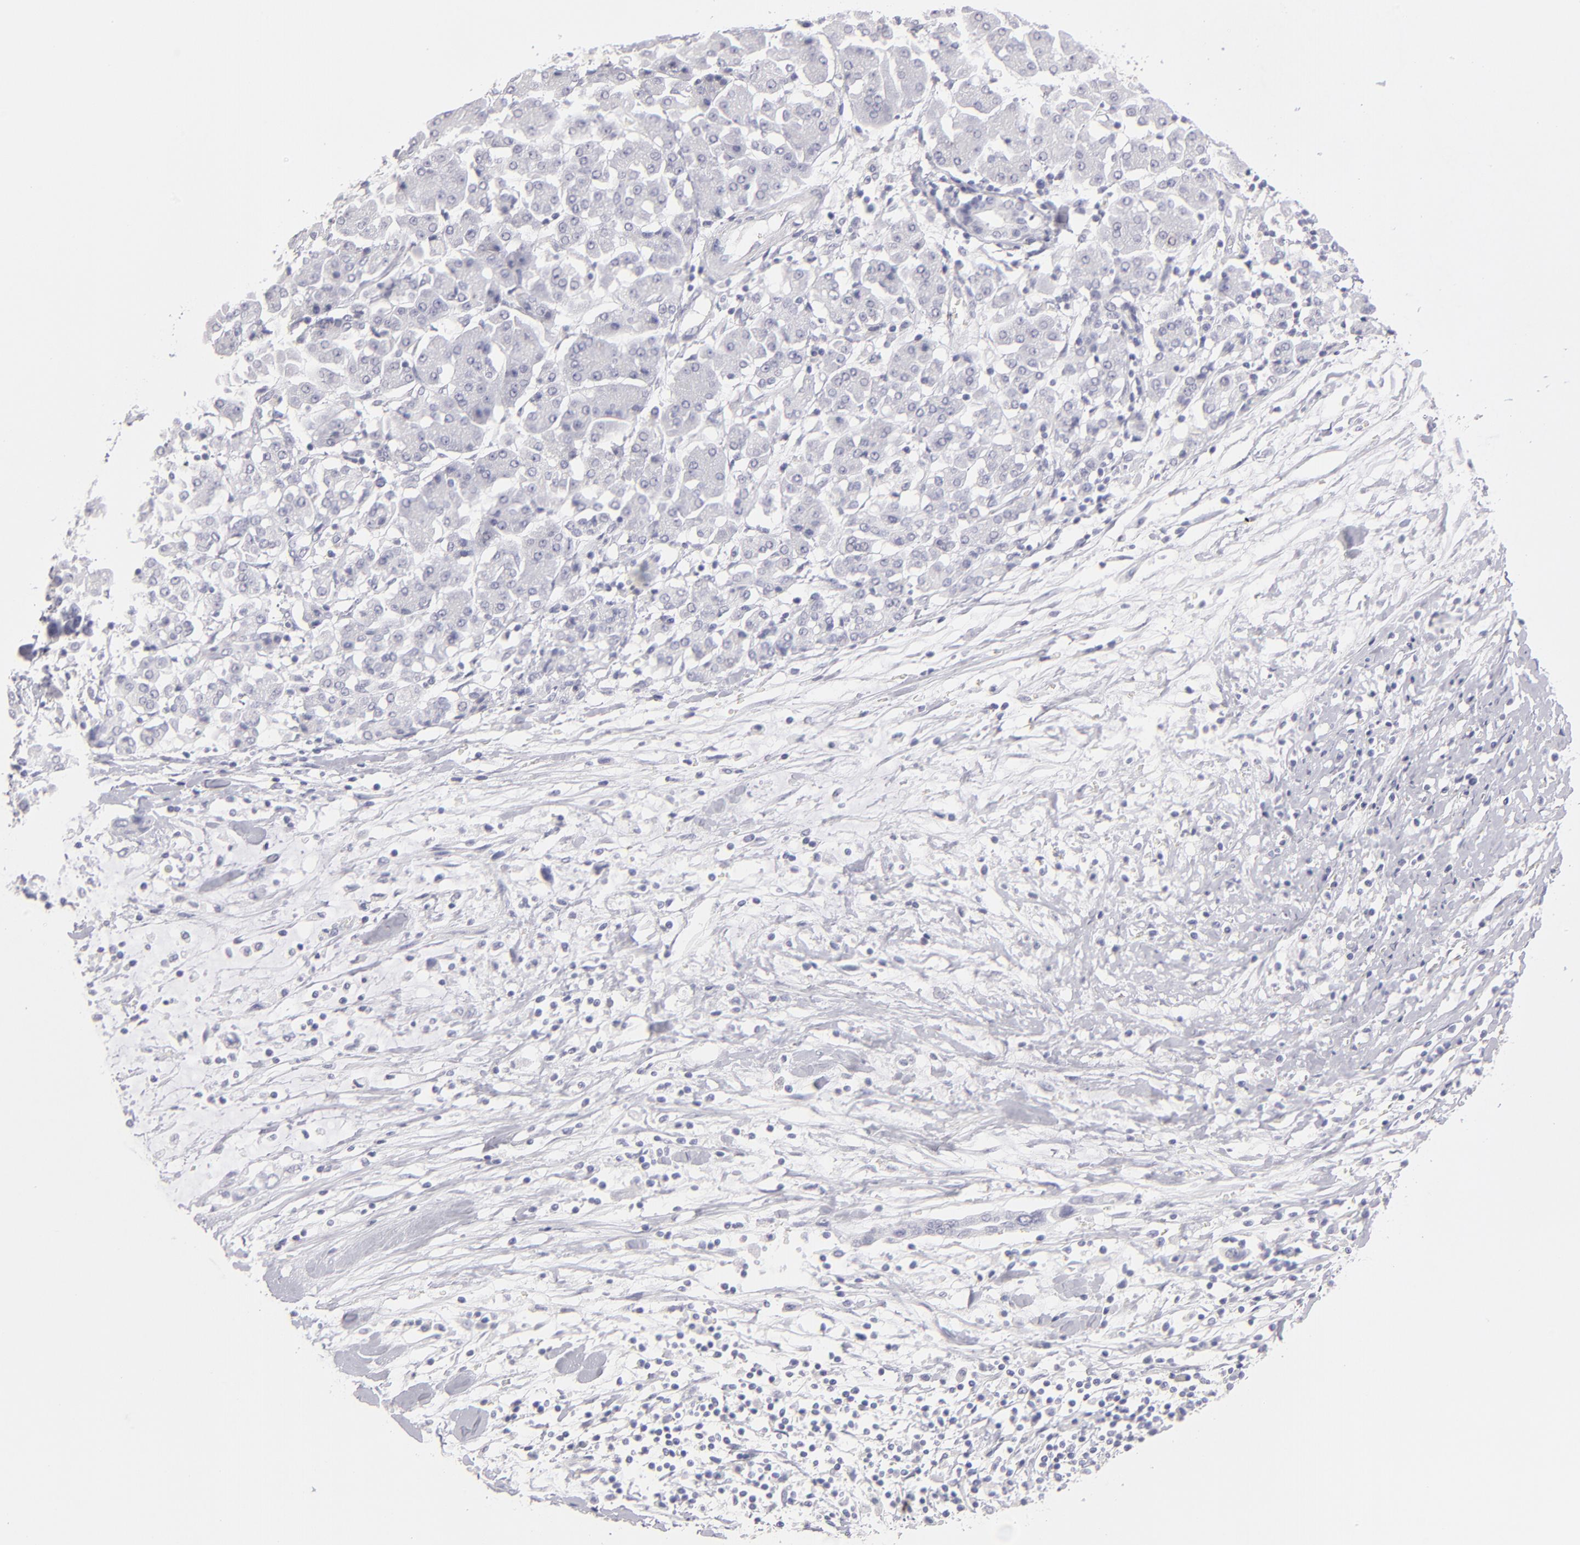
{"staining": {"intensity": "negative", "quantity": "none", "location": "none"}, "tissue": "pancreatic cancer", "cell_type": "Tumor cells", "image_type": "cancer", "snomed": [{"axis": "morphology", "description": "Adenocarcinoma, NOS"}, {"axis": "topography", "description": "Pancreas"}], "caption": "Immunohistochemistry of adenocarcinoma (pancreatic) exhibits no staining in tumor cells.", "gene": "ABCC4", "patient": {"sex": "female", "age": 57}}